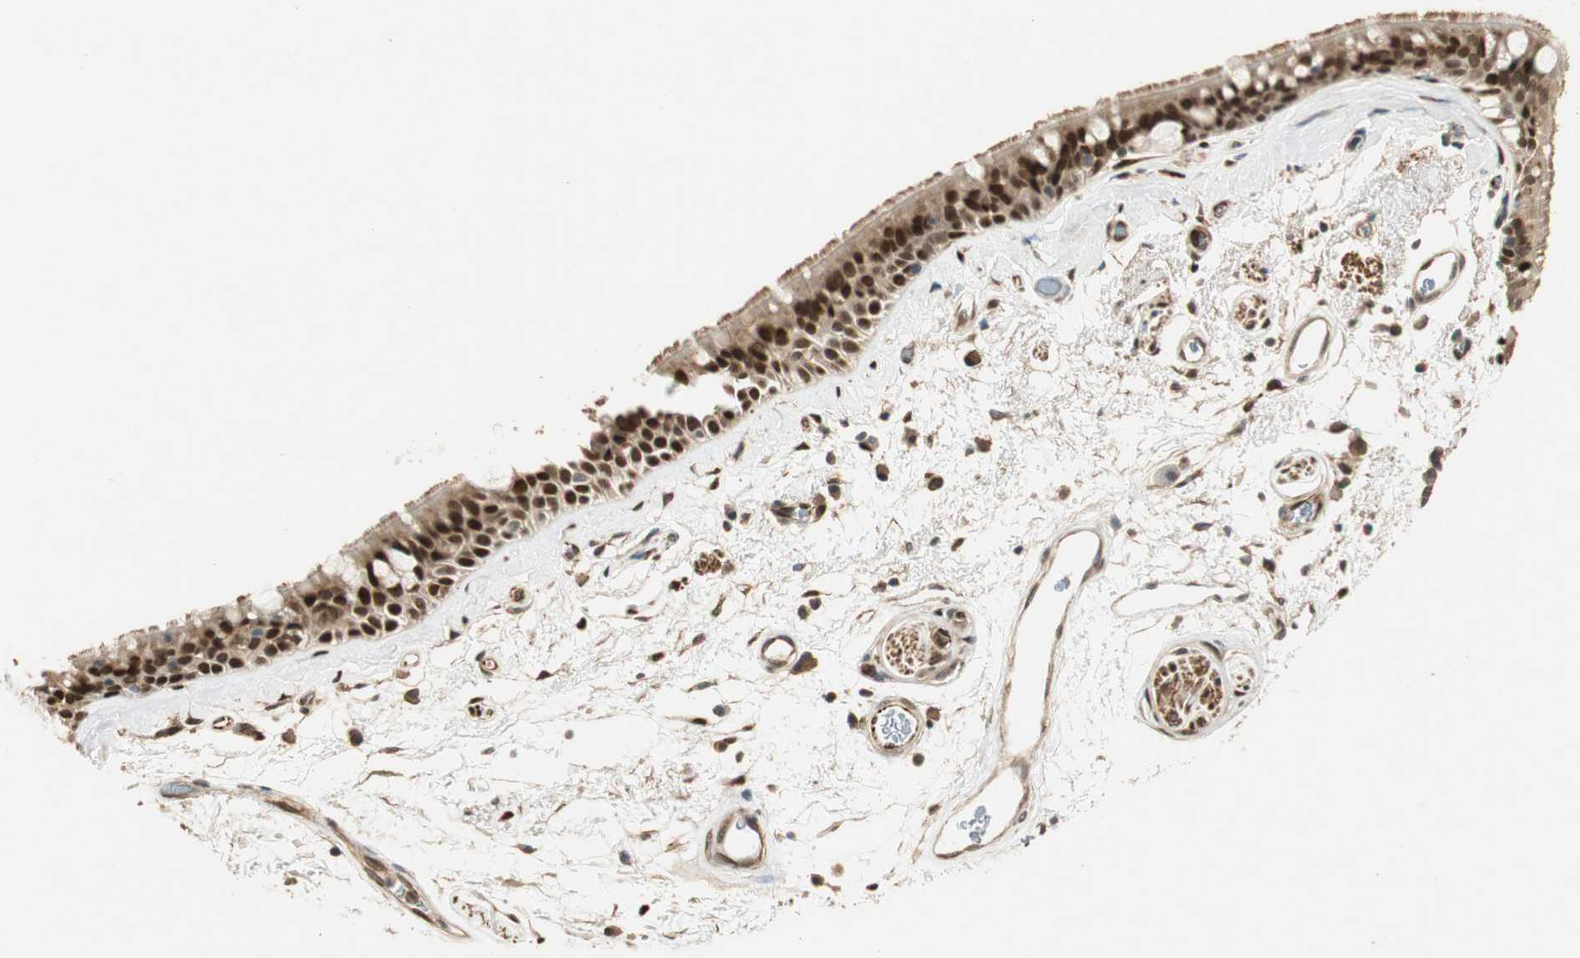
{"staining": {"intensity": "strong", "quantity": ">75%", "location": "cytoplasmic/membranous,nuclear"}, "tissue": "bronchus", "cell_type": "Respiratory epithelial cells", "image_type": "normal", "snomed": [{"axis": "morphology", "description": "Normal tissue, NOS"}, {"axis": "morphology", "description": "Adenocarcinoma, NOS"}, {"axis": "topography", "description": "Bronchus"}, {"axis": "topography", "description": "Lung"}], "caption": "This histopathology image displays immunohistochemistry (IHC) staining of unremarkable human bronchus, with high strong cytoplasmic/membranous,nuclear positivity in approximately >75% of respiratory epithelial cells.", "gene": "NES", "patient": {"sex": "female", "age": 54}}